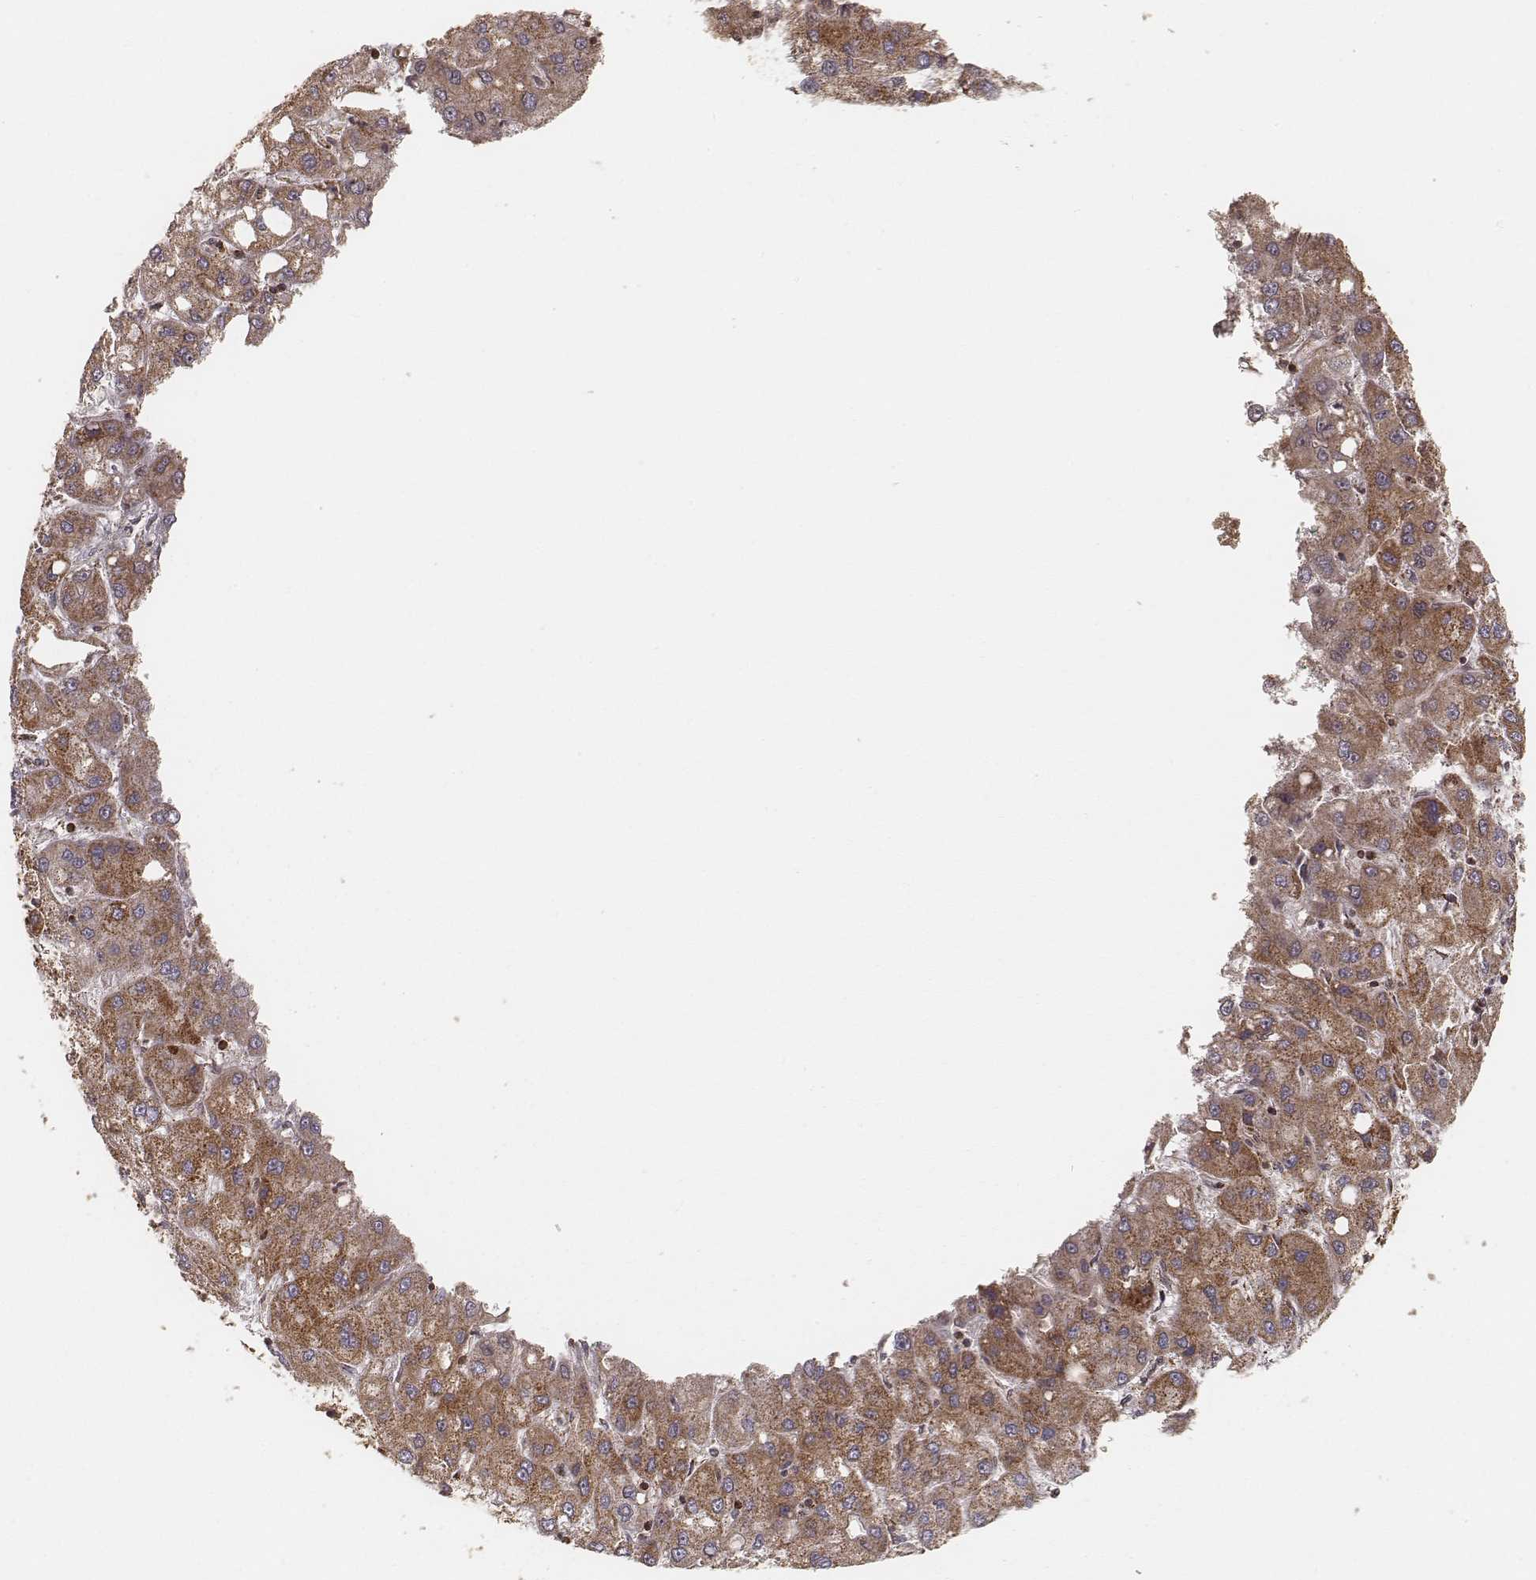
{"staining": {"intensity": "moderate", "quantity": ">75%", "location": "cytoplasmic/membranous"}, "tissue": "liver cancer", "cell_type": "Tumor cells", "image_type": "cancer", "snomed": [{"axis": "morphology", "description": "Carcinoma, Hepatocellular, NOS"}, {"axis": "topography", "description": "Liver"}], "caption": "Immunohistochemistry staining of liver hepatocellular carcinoma, which reveals medium levels of moderate cytoplasmic/membranous staining in approximately >75% of tumor cells indicating moderate cytoplasmic/membranous protein expression. The staining was performed using DAB (brown) for protein detection and nuclei were counterstained in hematoxylin (blue).", "gene": "CS", "patient": {"sex": "male", "age": 73}}